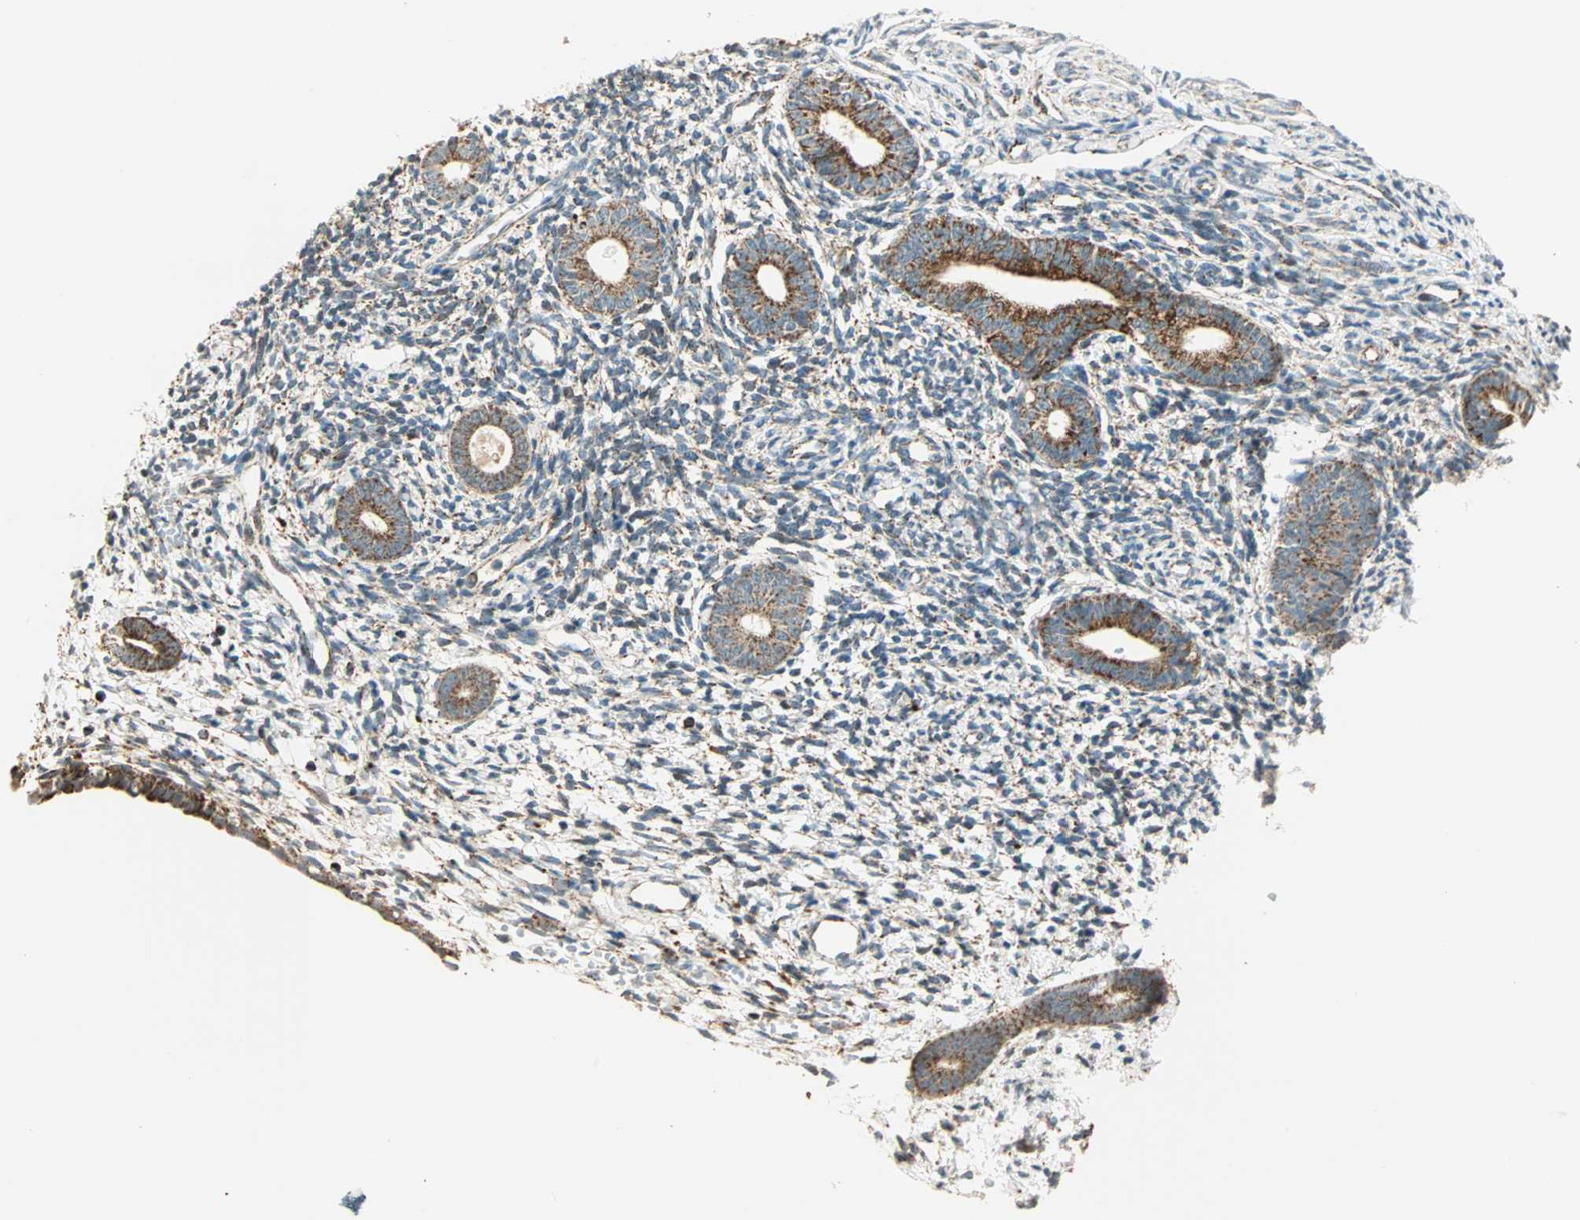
{"staining": {"intensity": "negative", "quantity": "none", "location": "none"}, "tissue": "endometrium", "cell_type": "Cells in endometrial stroma", "image_type": "normal", "snomed": [{"axis": "morphology", "description": "Normal tissue, NOS"}, {"axis": "topography", "description": "Endometrium"}], "caption": "Human endometrium stained for a protein using IHC reveals no staining in cells in endometrial stroma.", "gene": "SPRY4", "patient": {"sex": "female", "age": 71}}